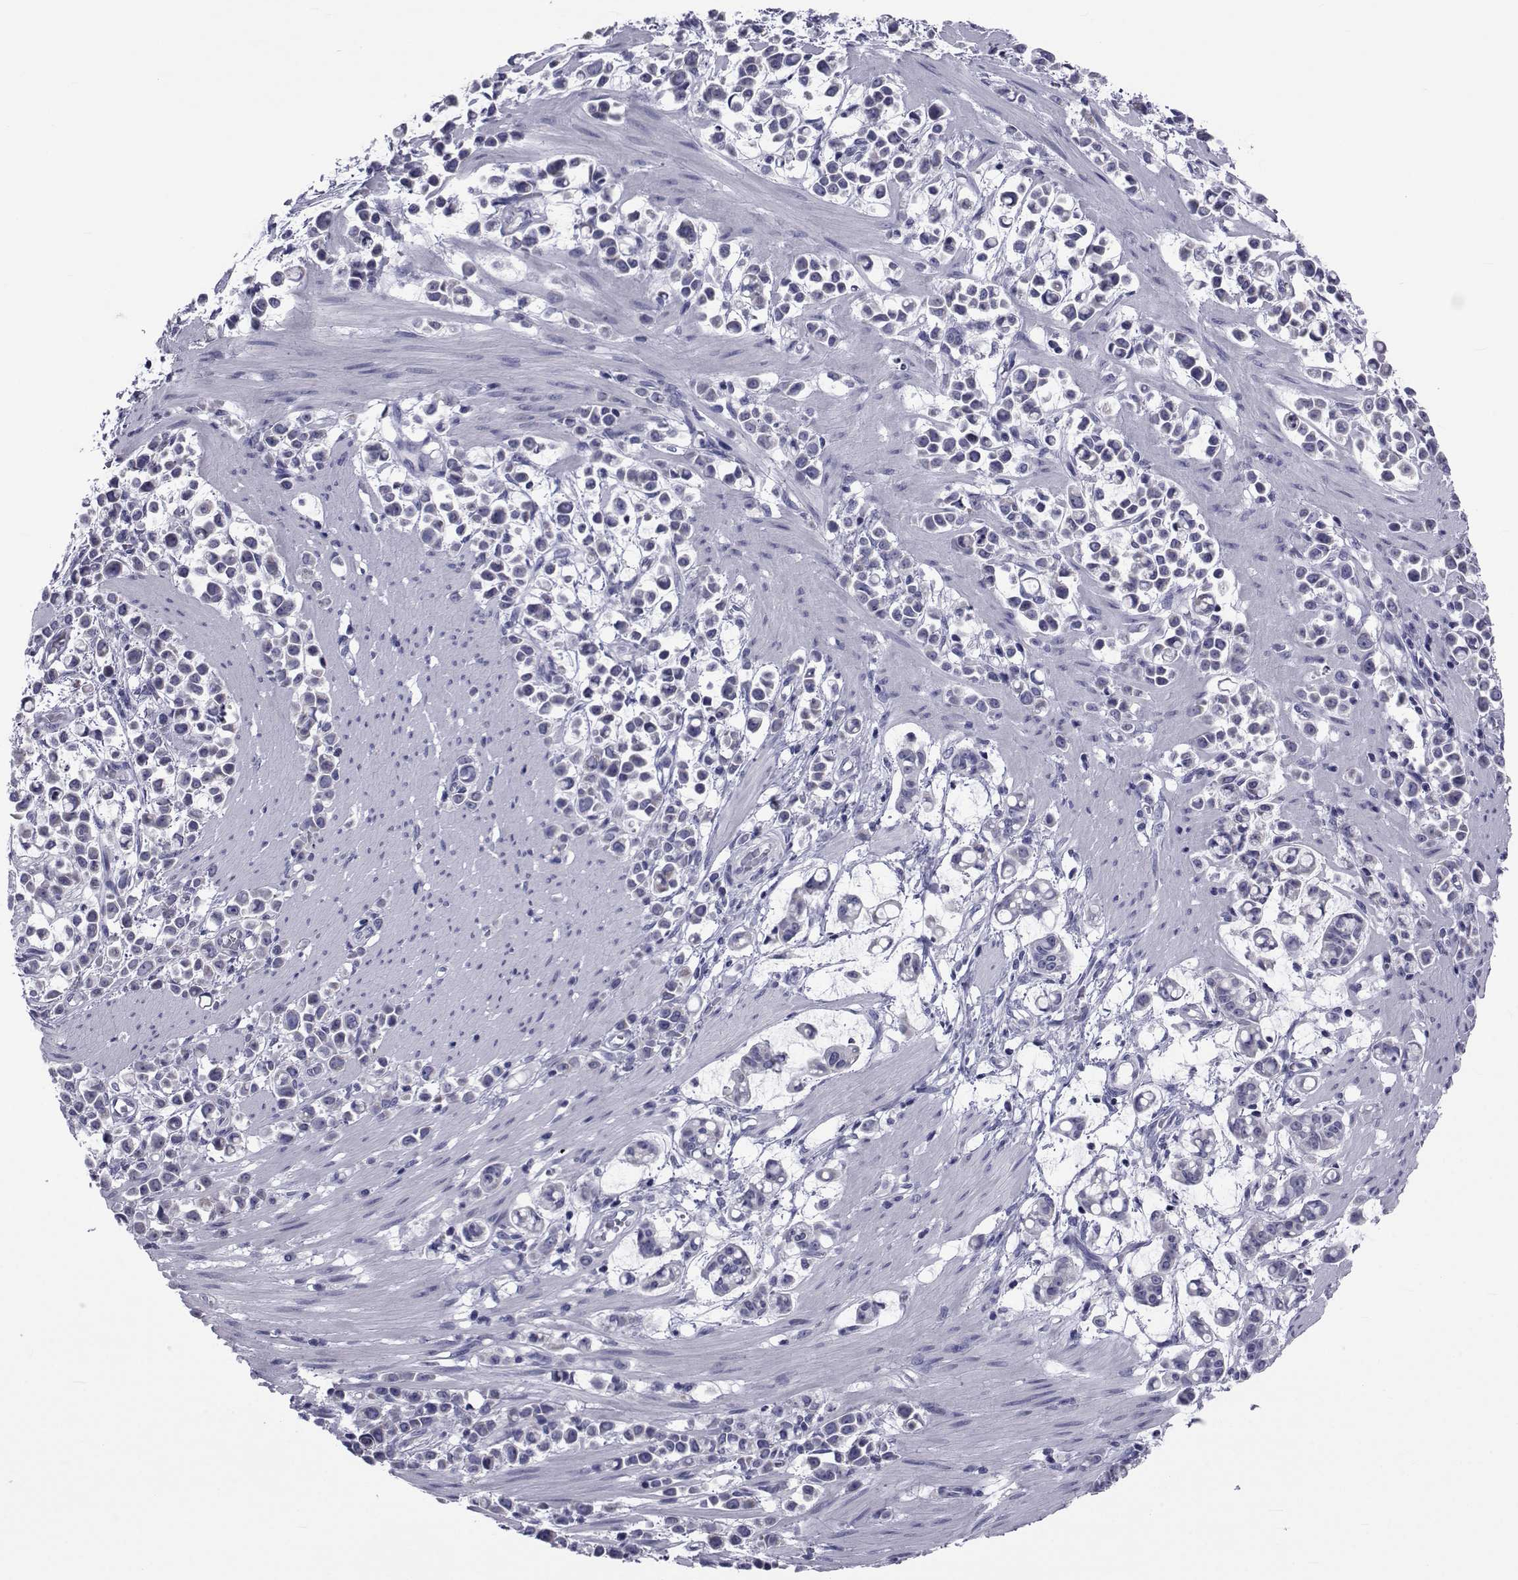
{"staining": {"intensity": "negative", "quantity": "none", "location": "none"}, "tissue": "stomach cancer", "cell_type": "Tumor cells", "image_type": "cancer", "snomed": [{"axis": "morphology", "description": "Adenocarcinoma, NOS"}, {"axis": "topography", "description": "Stomach"}], "caption": "Tumor cells show no significant protein staining in adenocarcinoma (stomach).", "gene": "GKAP1", "patient": {"sex": "male", "age": 82}}